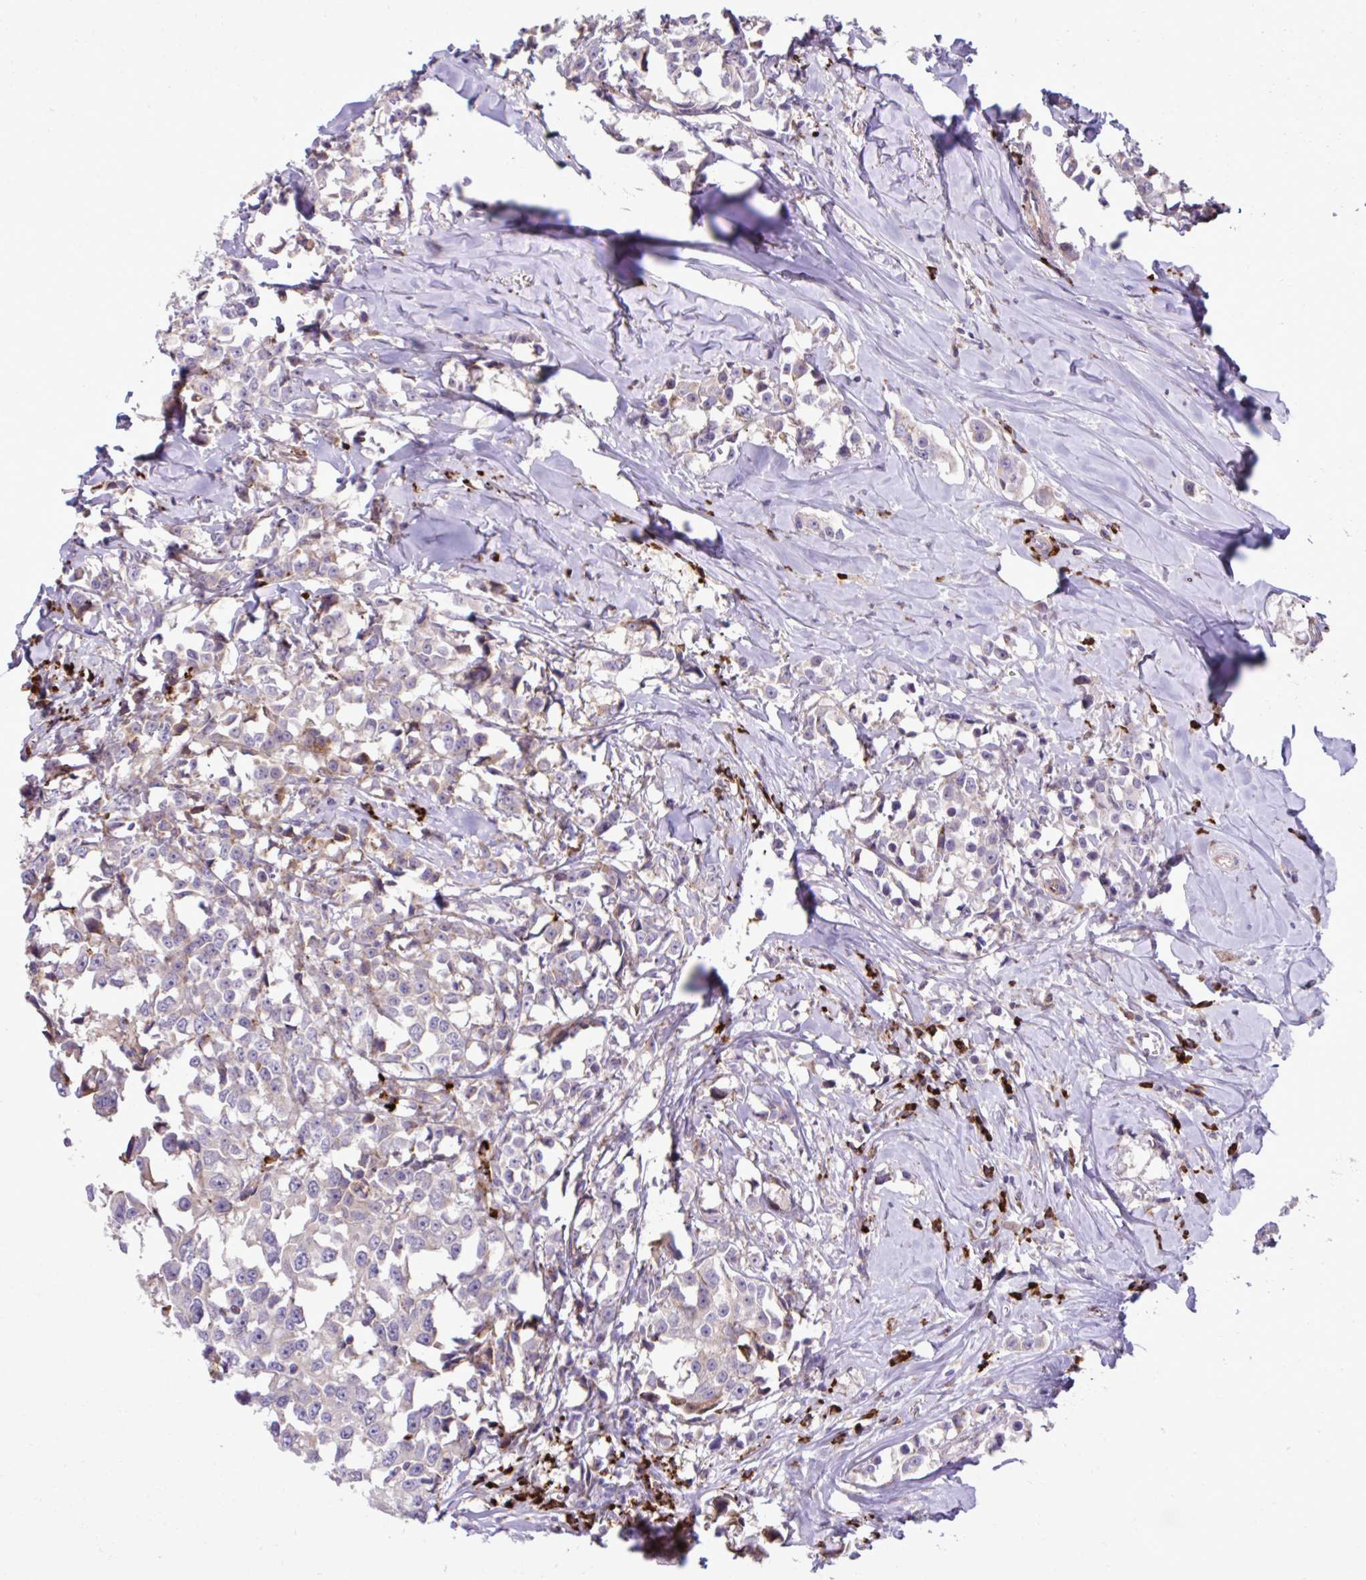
{"staining": {"intensity": "weak", "quantity": "<25%", "location": "cytoplasmic/membranous"}, "tissue": "breast cancer", "cell_type": "Tumor cells", "image_type": "cancer", "snomed": [{"axis": "morphology", "description": "Duct carcinoma"}, {"axis": "topography", "description": "Breast"}], "caption": "Tumor cells are negative for protein expression in human breast cancer (invasive ductal carcinoma).", "gene": "LIMS1", "patient": {"sex": "female", "age": 80}}